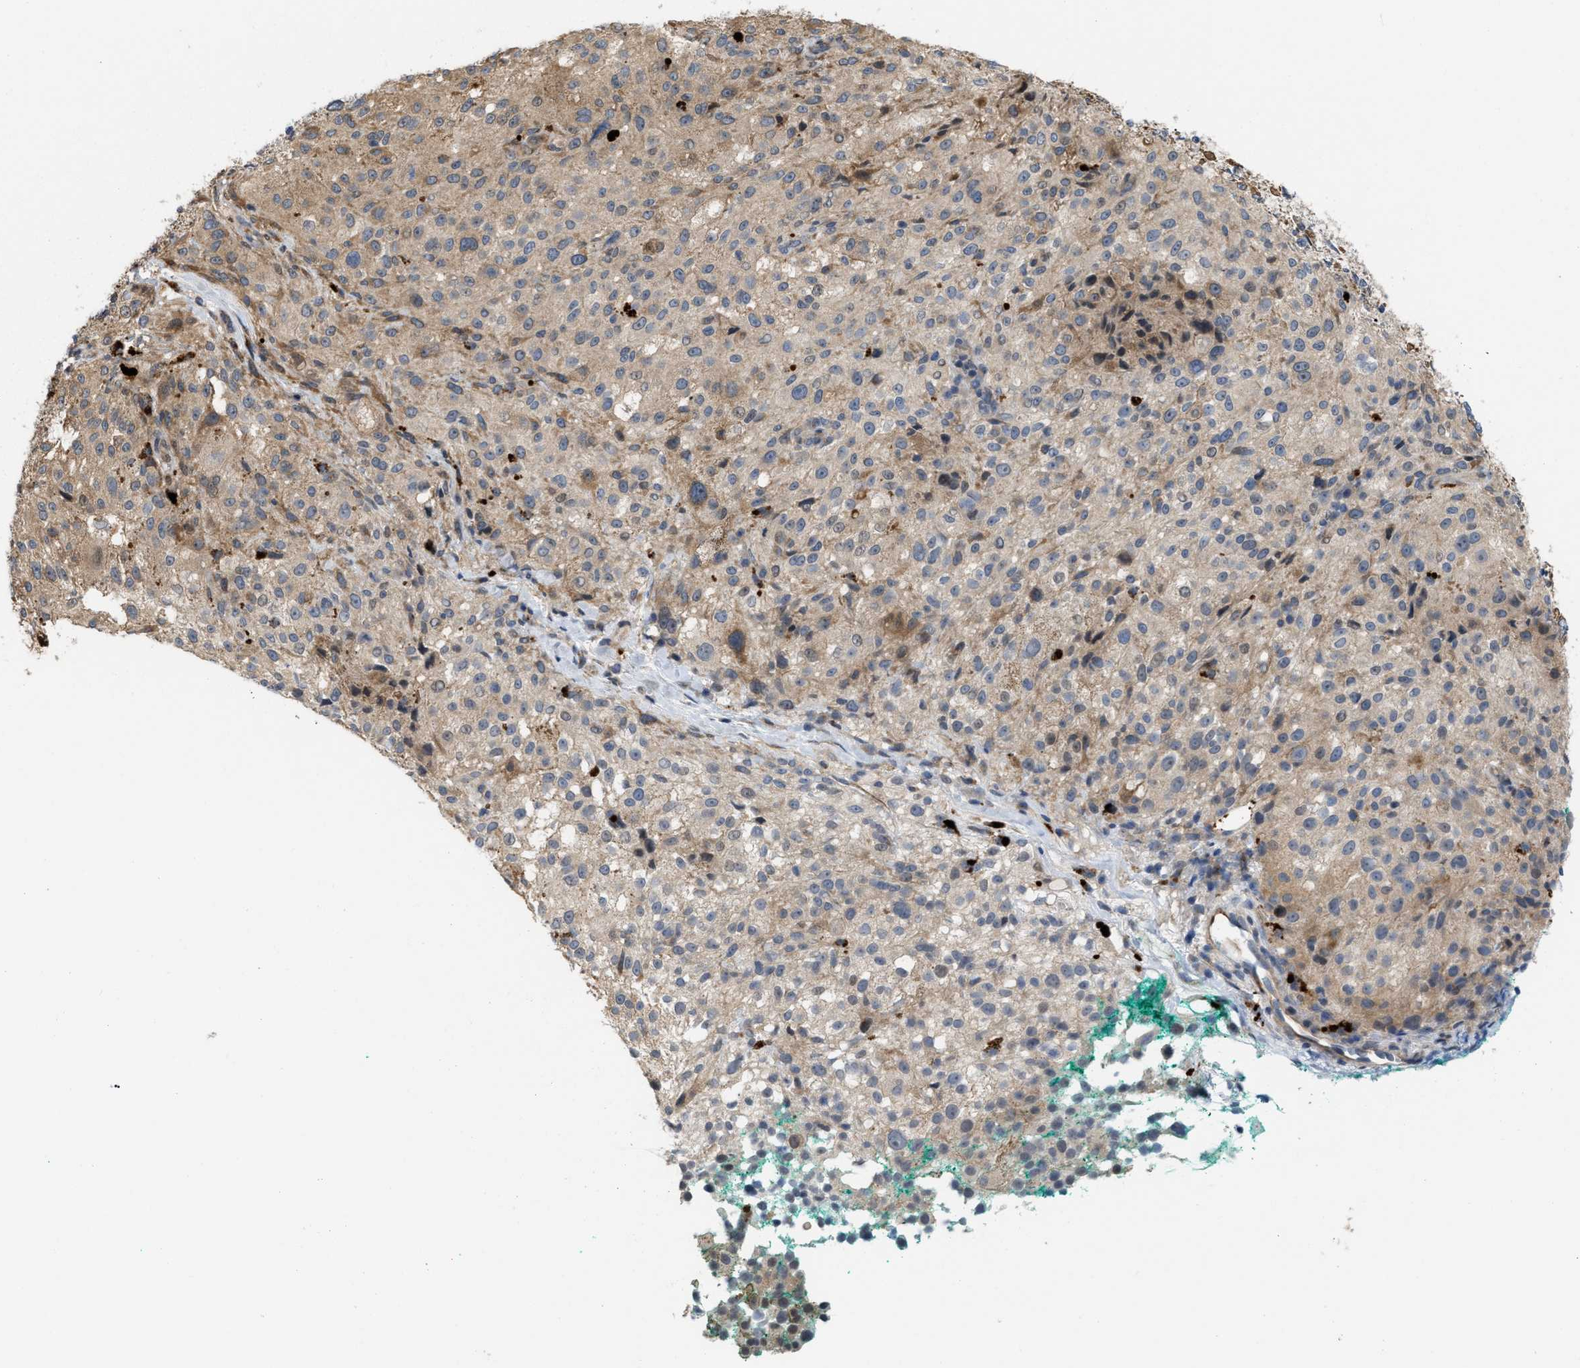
{"staining": {"intensity": "moderate", "quantity": "<25%", "location": "cytoplasmic/membranous"}, "tissue": "melanoma", "cell_type": "Tumor cells", "image_type": "cancer", "snomed": [{"axis": "morphology", "description": "Necrosis, NOS"}, {"axis": "morphology", "description": "Malignant melanoma, NOS"}, {"axis": "topography", "description": "Skin"}], "caption": "Moderate cytoplasmic/membranous expression is appreciated in approximately <25% of tumor cells in malignant melanoma.", "gene": "CSNK1A1", "patient": {"sex": "female", "age": 87}}